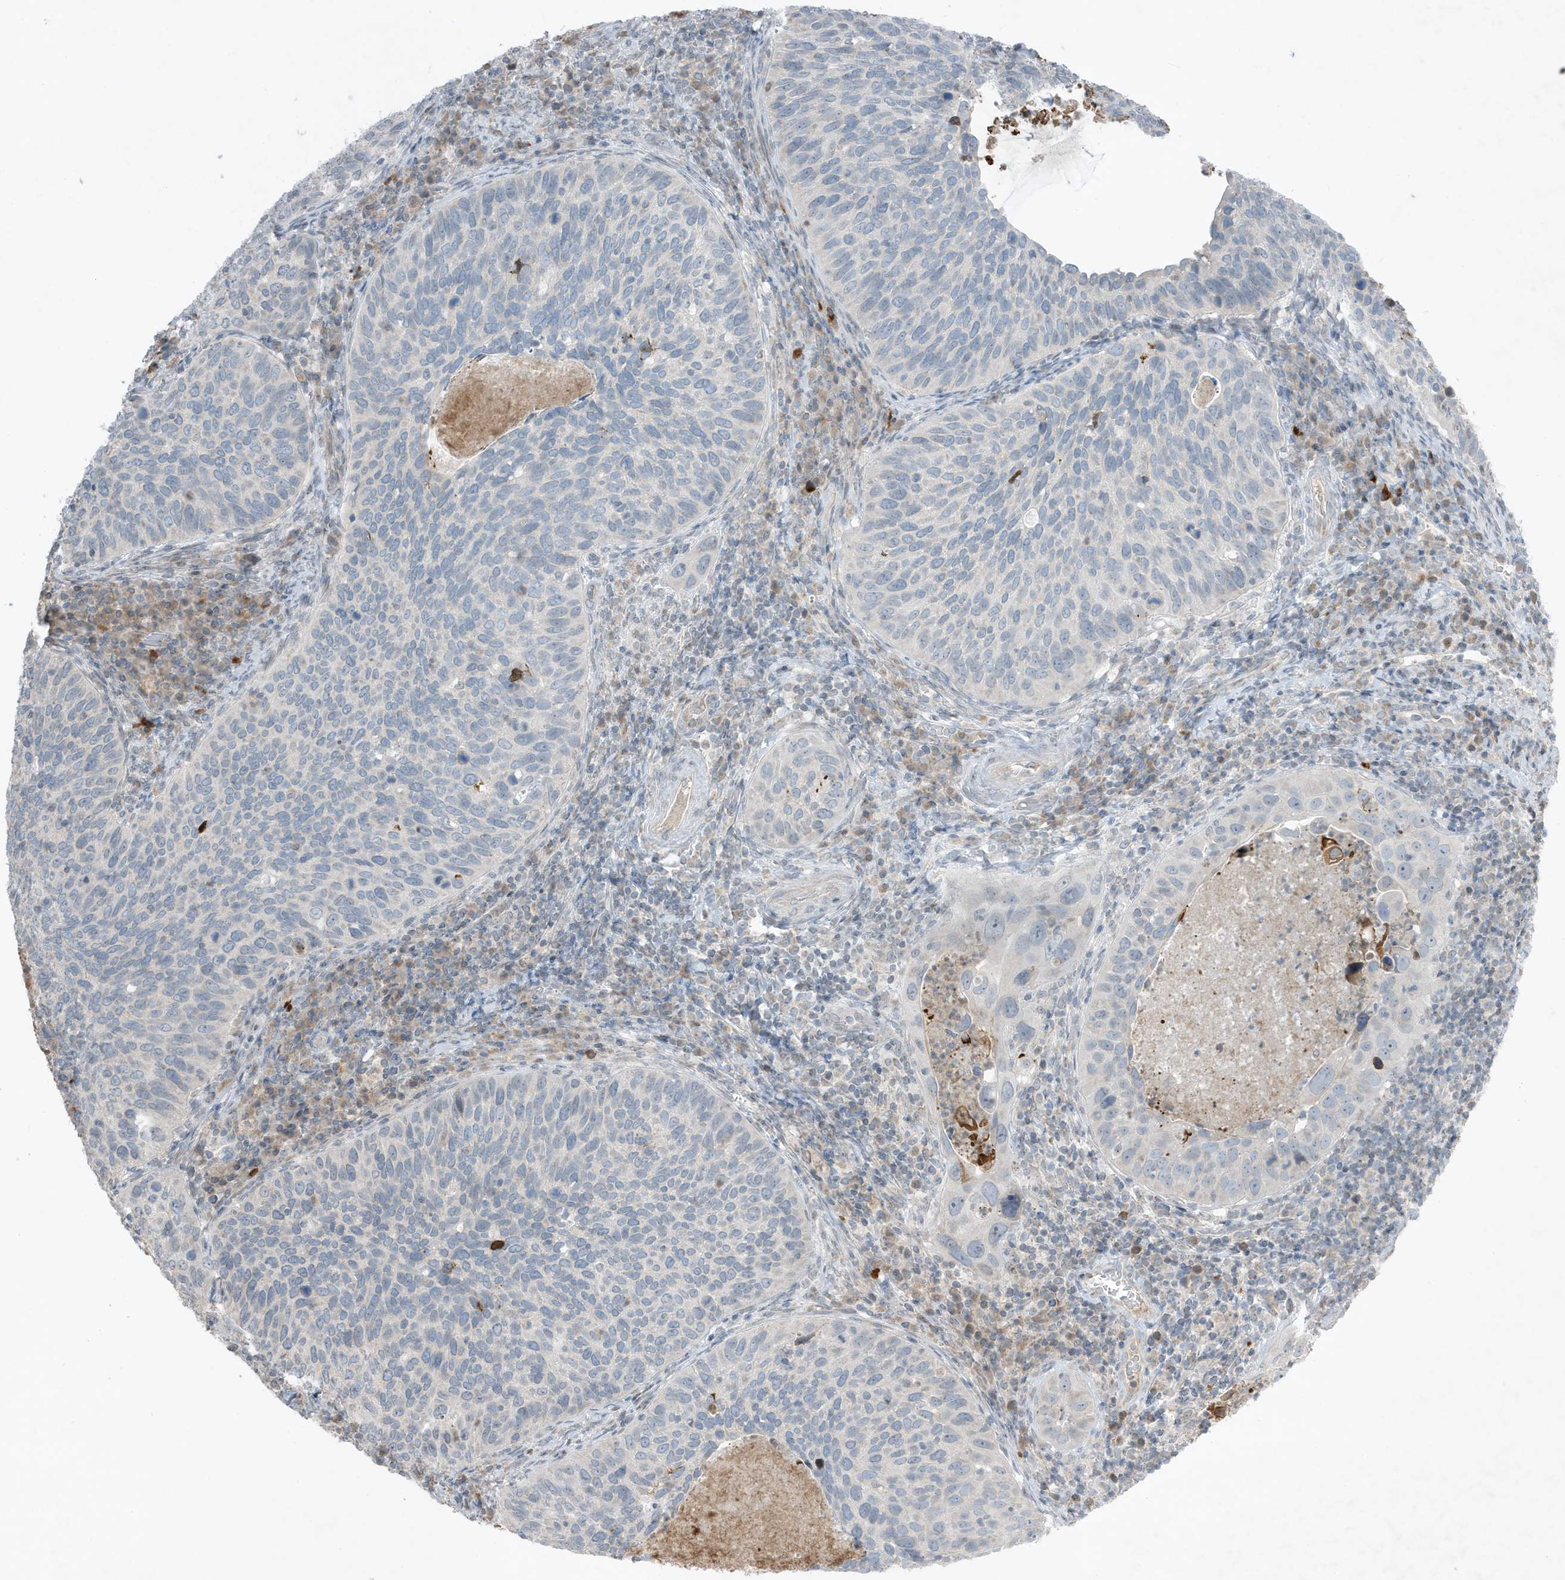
{"staining": {"intensity": "negative", "quantity": "none", "location": "none"}, "tissue": "cervical cancer", "cell_type": "Tumor cells", "image_type": "cancer", "snomed": [{"axis": "morphology", "description": "Squamous cell carcinoma, NOS"}, {"axis": "topography", "description": "Cervix"}], "caption": "Immunohistochemistry image of neoplastic tissue: human cervical cancer (squamous cell carcinoma) stained with DAB shows no significant protein staining in tumor cells.", "gene": "FNDC1", "patient": {"sex": "female", "age": 38}}